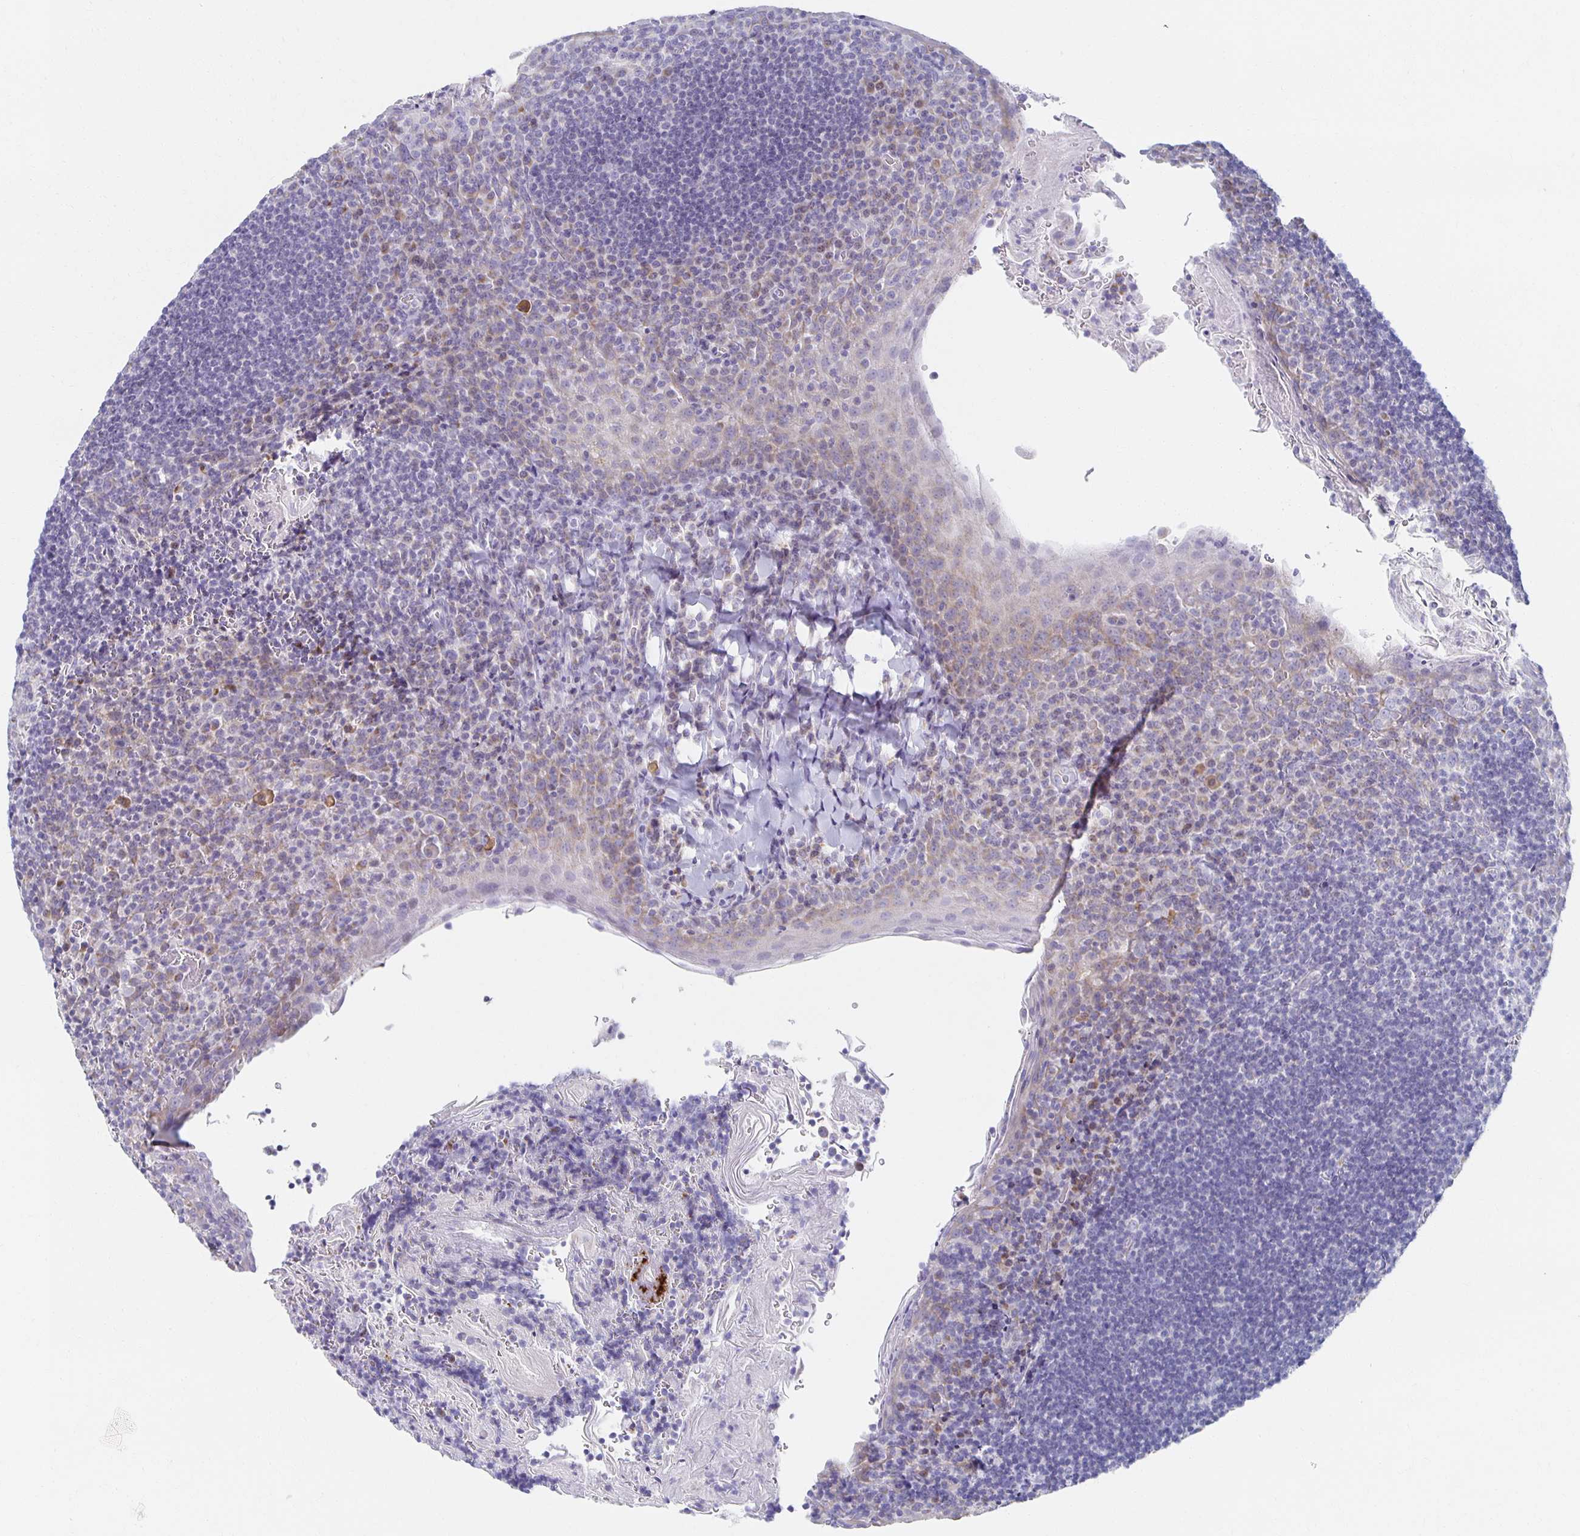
{"staining": {"intensity": "weak", "quantity": "<25%", "location": "cytoplasmic/membranous"}, "tissue": "tonsil", "cell_type": "Germinal center cells", "image_type": "normal", "snomed": [{"axis": "morphology", "description": "Normal tissue, NOS"}, {"axis": "topography", "description": "Tonsil"}], "caption": "An IHC histopathology image of unremarkable tonsil is shown. There is no staining in germinal center cells of tonsil.", "gene": "TEX44", "patient": {"sex": "male", "age": 27}}